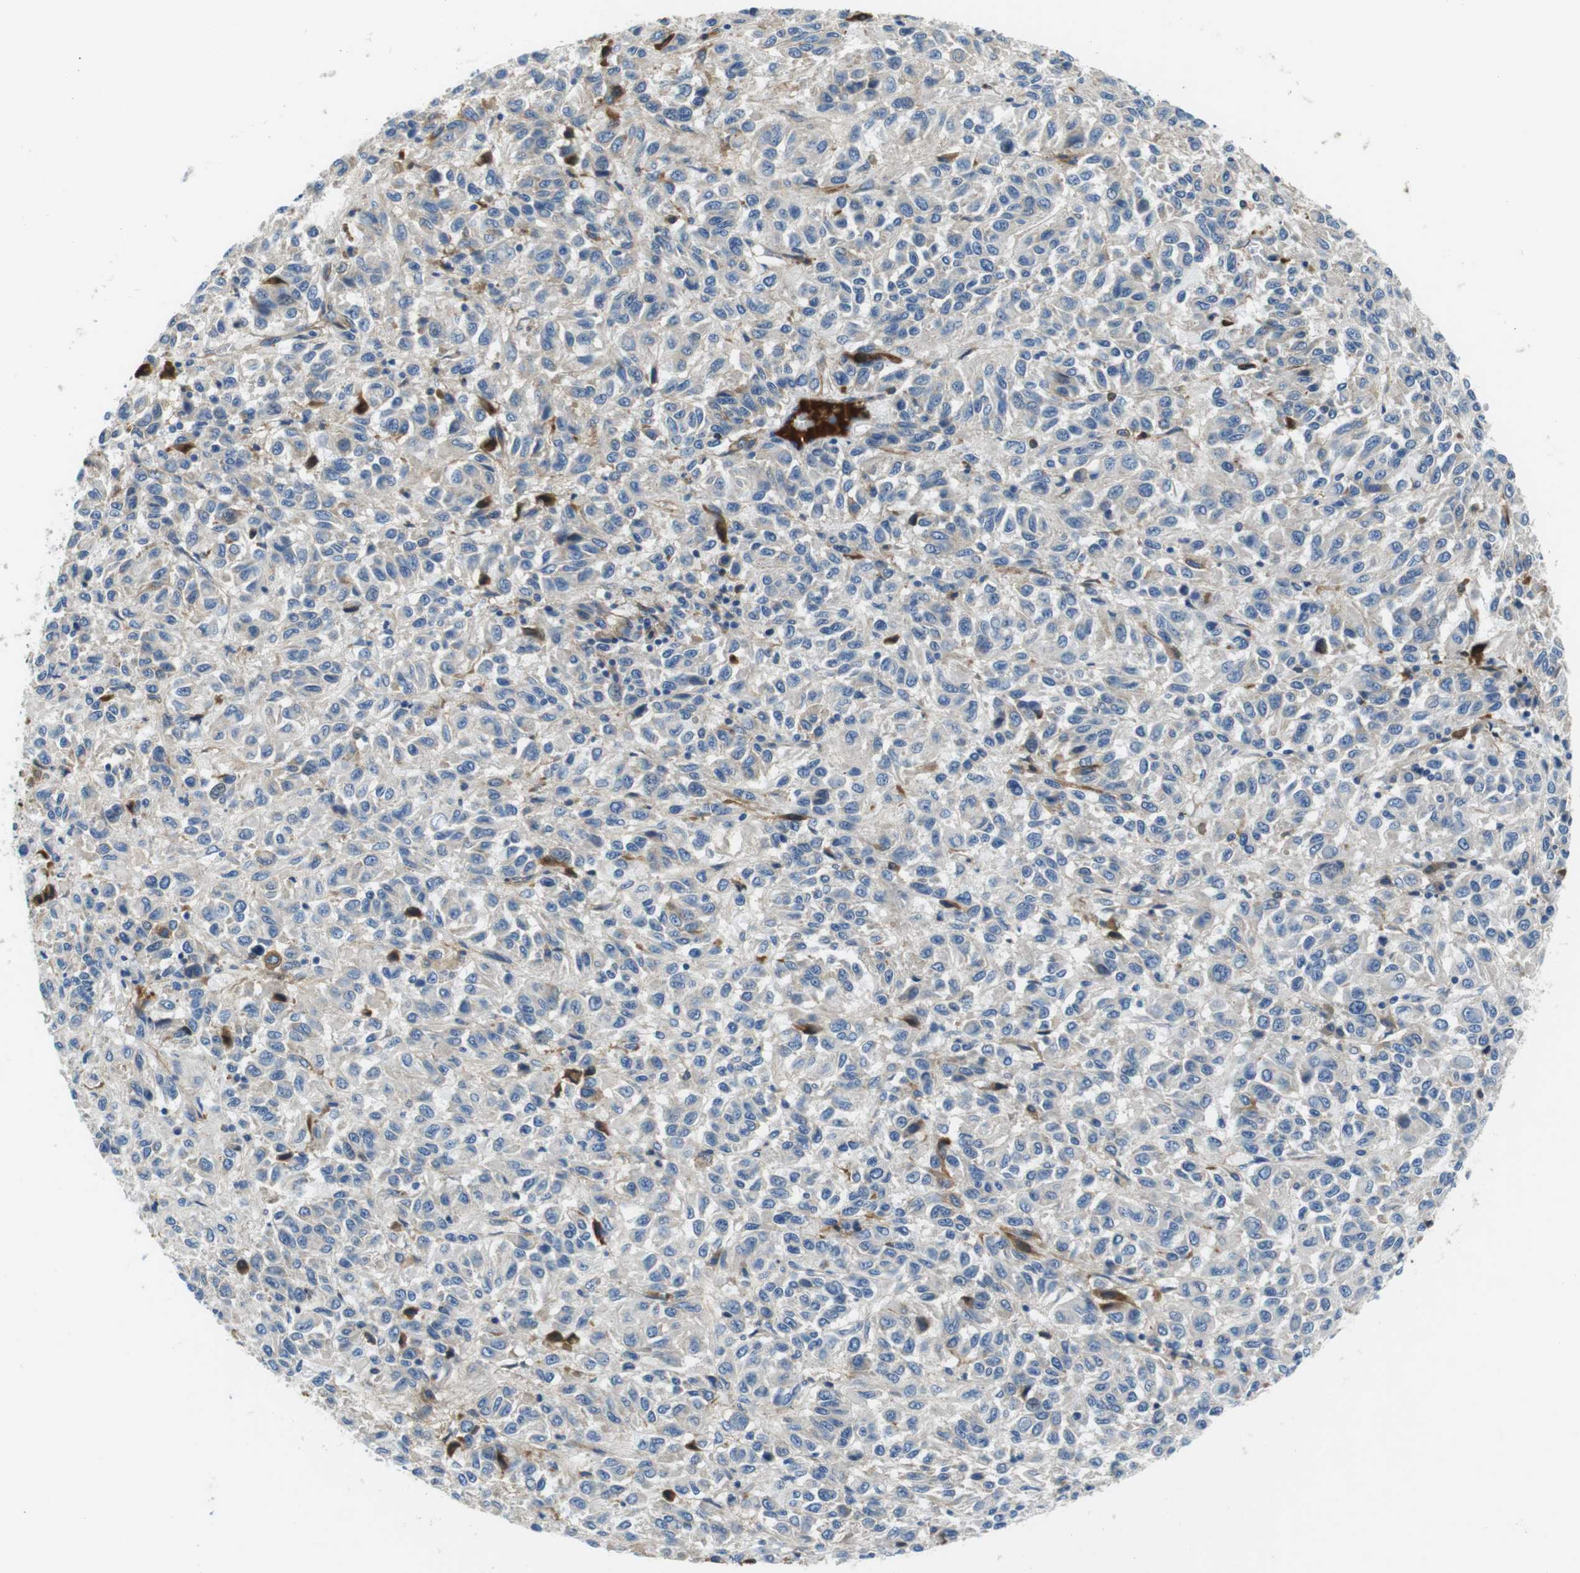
{"staining": {"intensity": "negative", "quantity": "none", "location": "none"}, "tissue": "melanoma", "cell_type": "Tumor cells", "image_type": "cancer", "snomed": [{"axis": "morphology", "description": "Malignant melanoma, Metastatic site"}, {"axis": "topography", "description": "Lung"}], "caption": "This is a image of immunohistochemistry staining of malignant melanoma (metastatic site), which shows no expression in tumor cells.", "gene": "IGHD", "patient": {"sex": "male", "age": 64}}